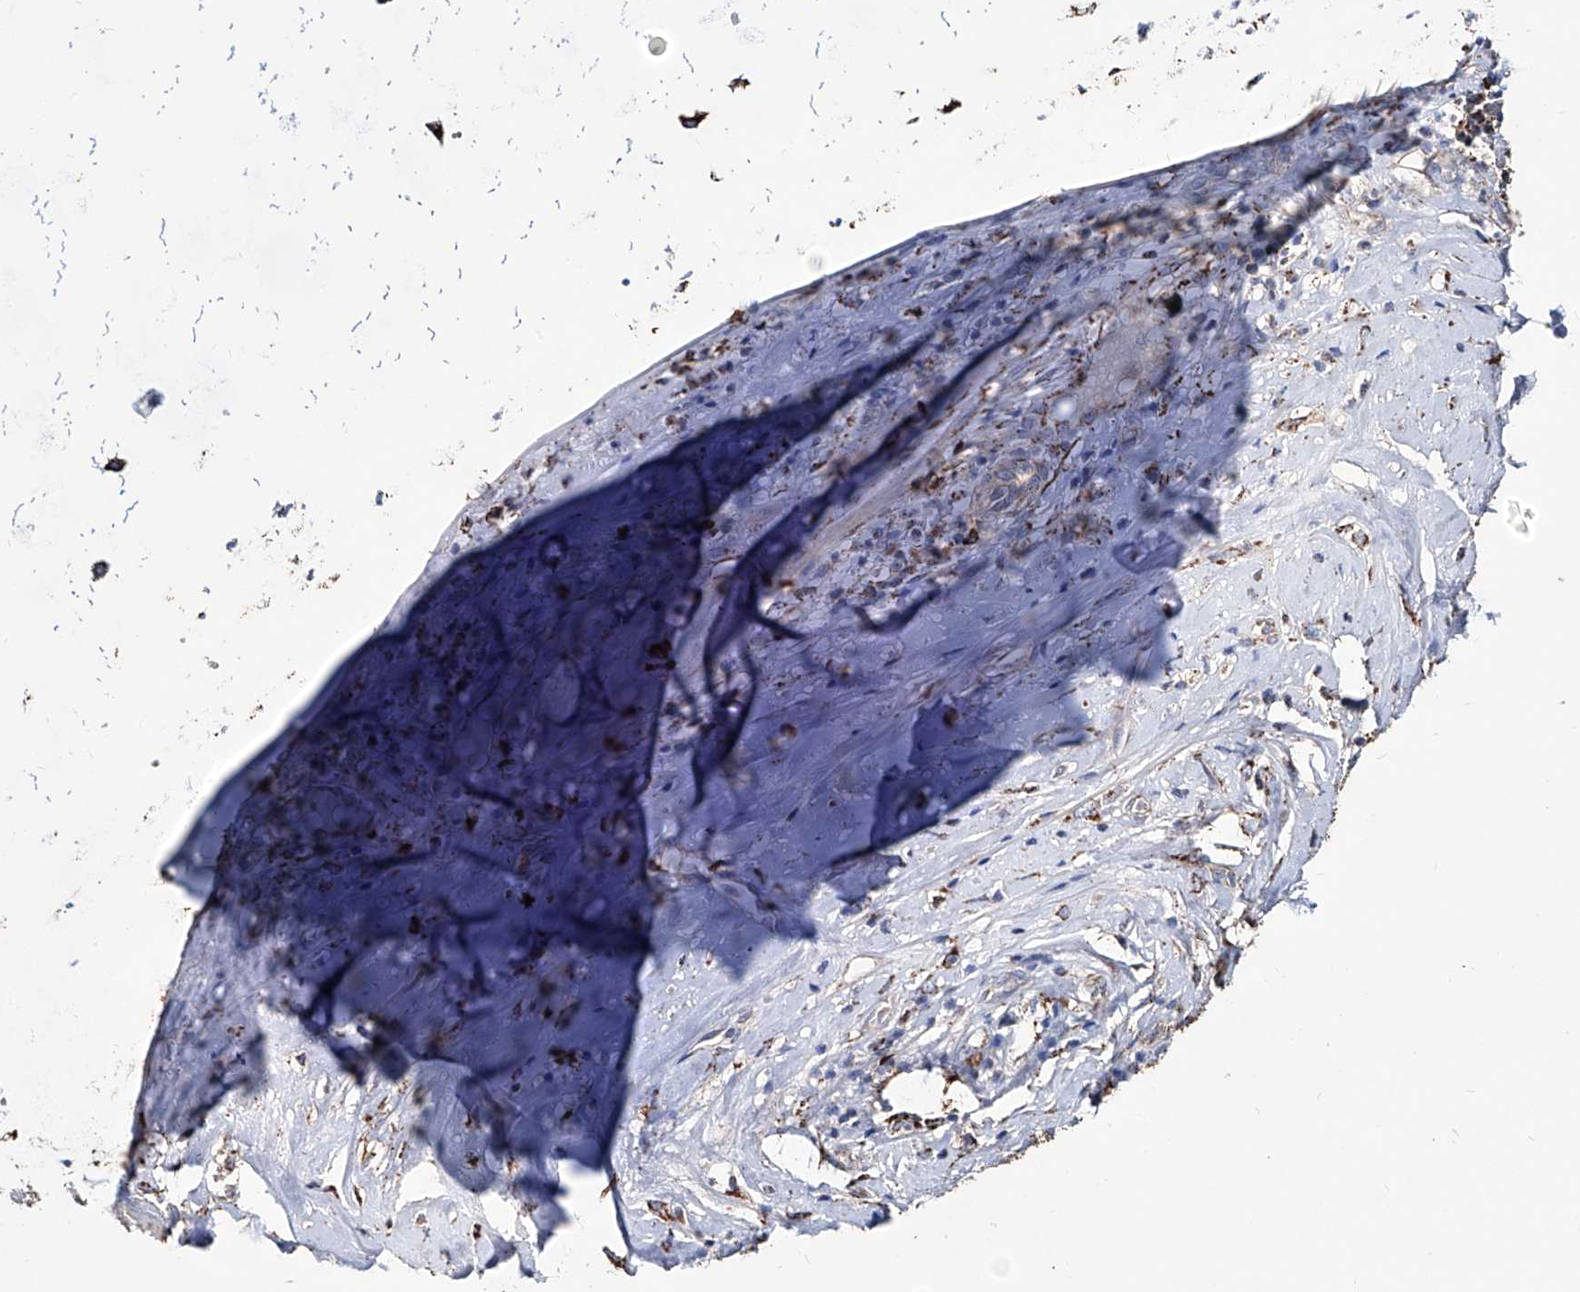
{"staining": {"intensity": "weak", "quantity": "25%-75%", "location": "cytoplasmic/membranous"}, "tissue": "adipose tissue", "cell_type": "Adipocytes", "image_type": "normal", "snomed": [{"axis": "morphology", "description": "Normal tissue, NOS"}, {"axis": "morphology", "description": "Basal cell carcinoma"}, {"axis": "topography", "description": "Cartilage tissue"}, {"axis": "topography", "description": "Nasopharynx"}, {"axis": "topography", "description": "Oral tissue"}], "caption": "Weak cytoplasmic/membranous staining for a protein is appreciated in approximately 25%-75% of adipocytes of unremarkable adipose tissue using IHC.", "gene": "NHS", "patient": {"sex": "female", "age": 77}}